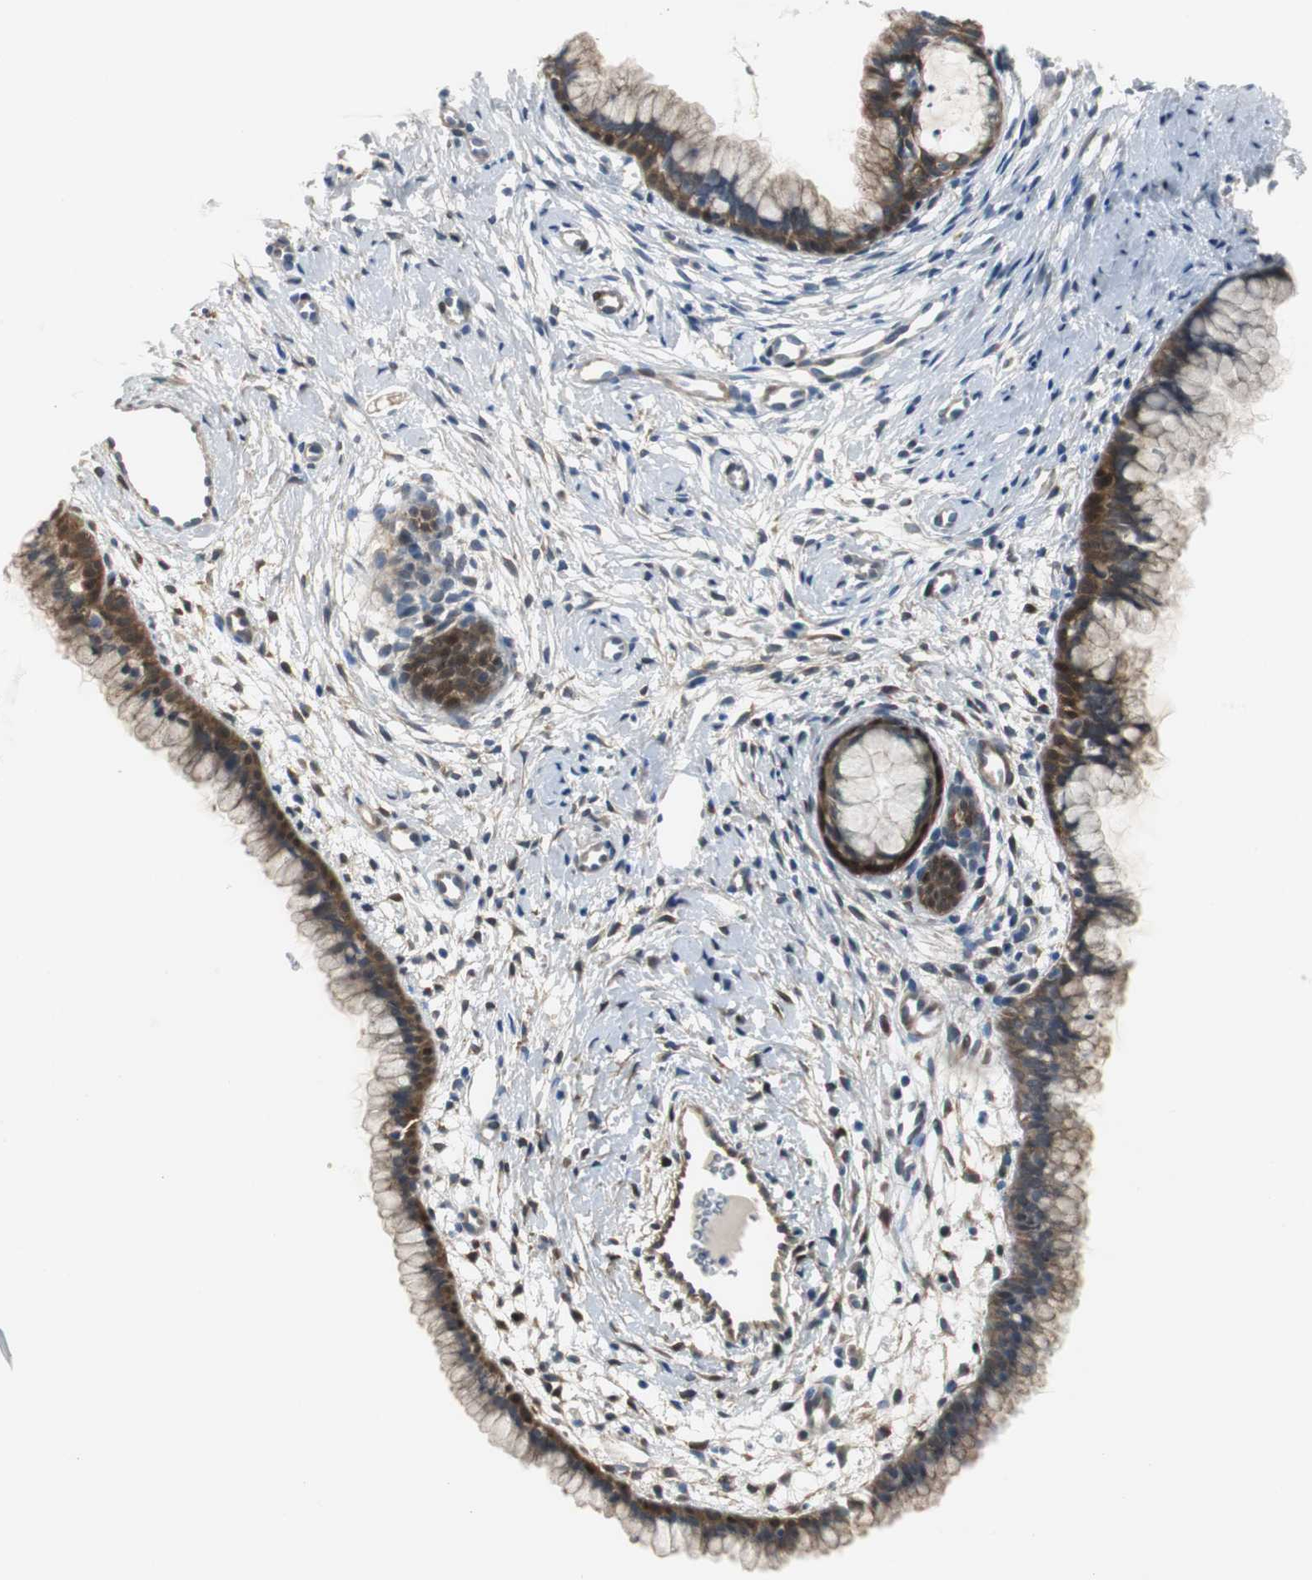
{"staining": {"intensity": "strong", "quantity": "25%-75%", "location": "cytoplasmic/membranous,nuclear"}, "tissue": "cervix", "cell_type": "Glandular cells", "image_type": "normal", "snomed": [{"axis": "morphology", "description": "Normal tissue, NOS"}, {"axis": "topography", "description": "Cervix"}], "caption": "Glandular cells exhibit high levels of strong cytoplasmic/membranous,nuclear staining in about 25%-75% of cells in unremarkable cervix.", "gene": "FHL2", "patient": {"sex": "female", "age": 39}}